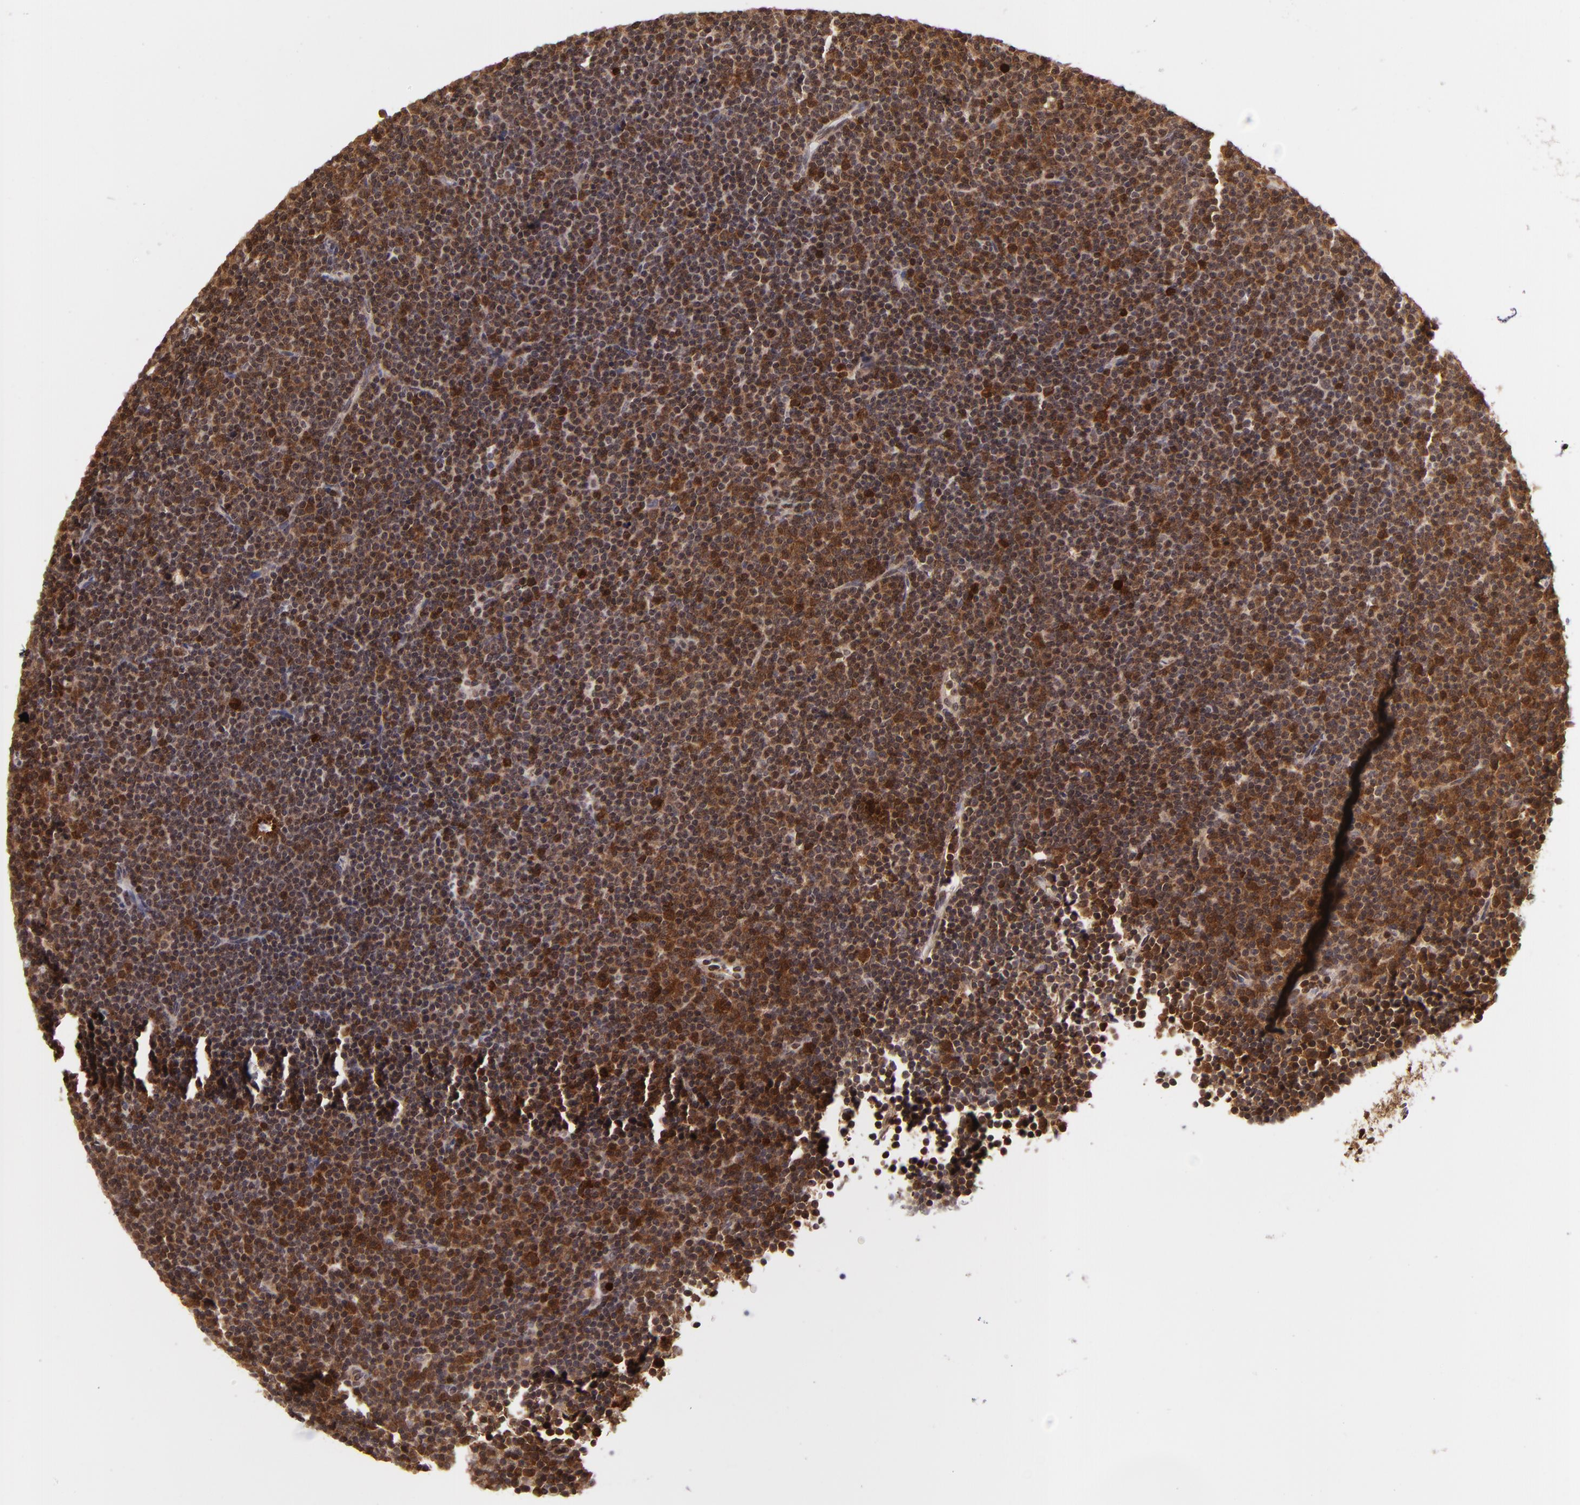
{"staining": {"intensity": "strong", "quantity": ">75%", "location": "cytoplasmic/membranous,nuclear"}, "tissue": "lymphoma", "cell_type": "Tumor cells", "image_type": "cancer", "snomed": [{"axis": "morphology", "description": "Malignant lymphoma, non-Hodgkin's type, Low grade"}, {"axis": "topography", "description": "Lymph node"}], "caption": "This image shows lymphoma stained with IHC to label a protein in brown. The cytoplasmic/membranous and nuclear of tumor cells show strong positivity for the protein. Nuclei are counter-stained blue.", "gene": "ZBTB33", "patient": {"sex": "female", "age": 69}}